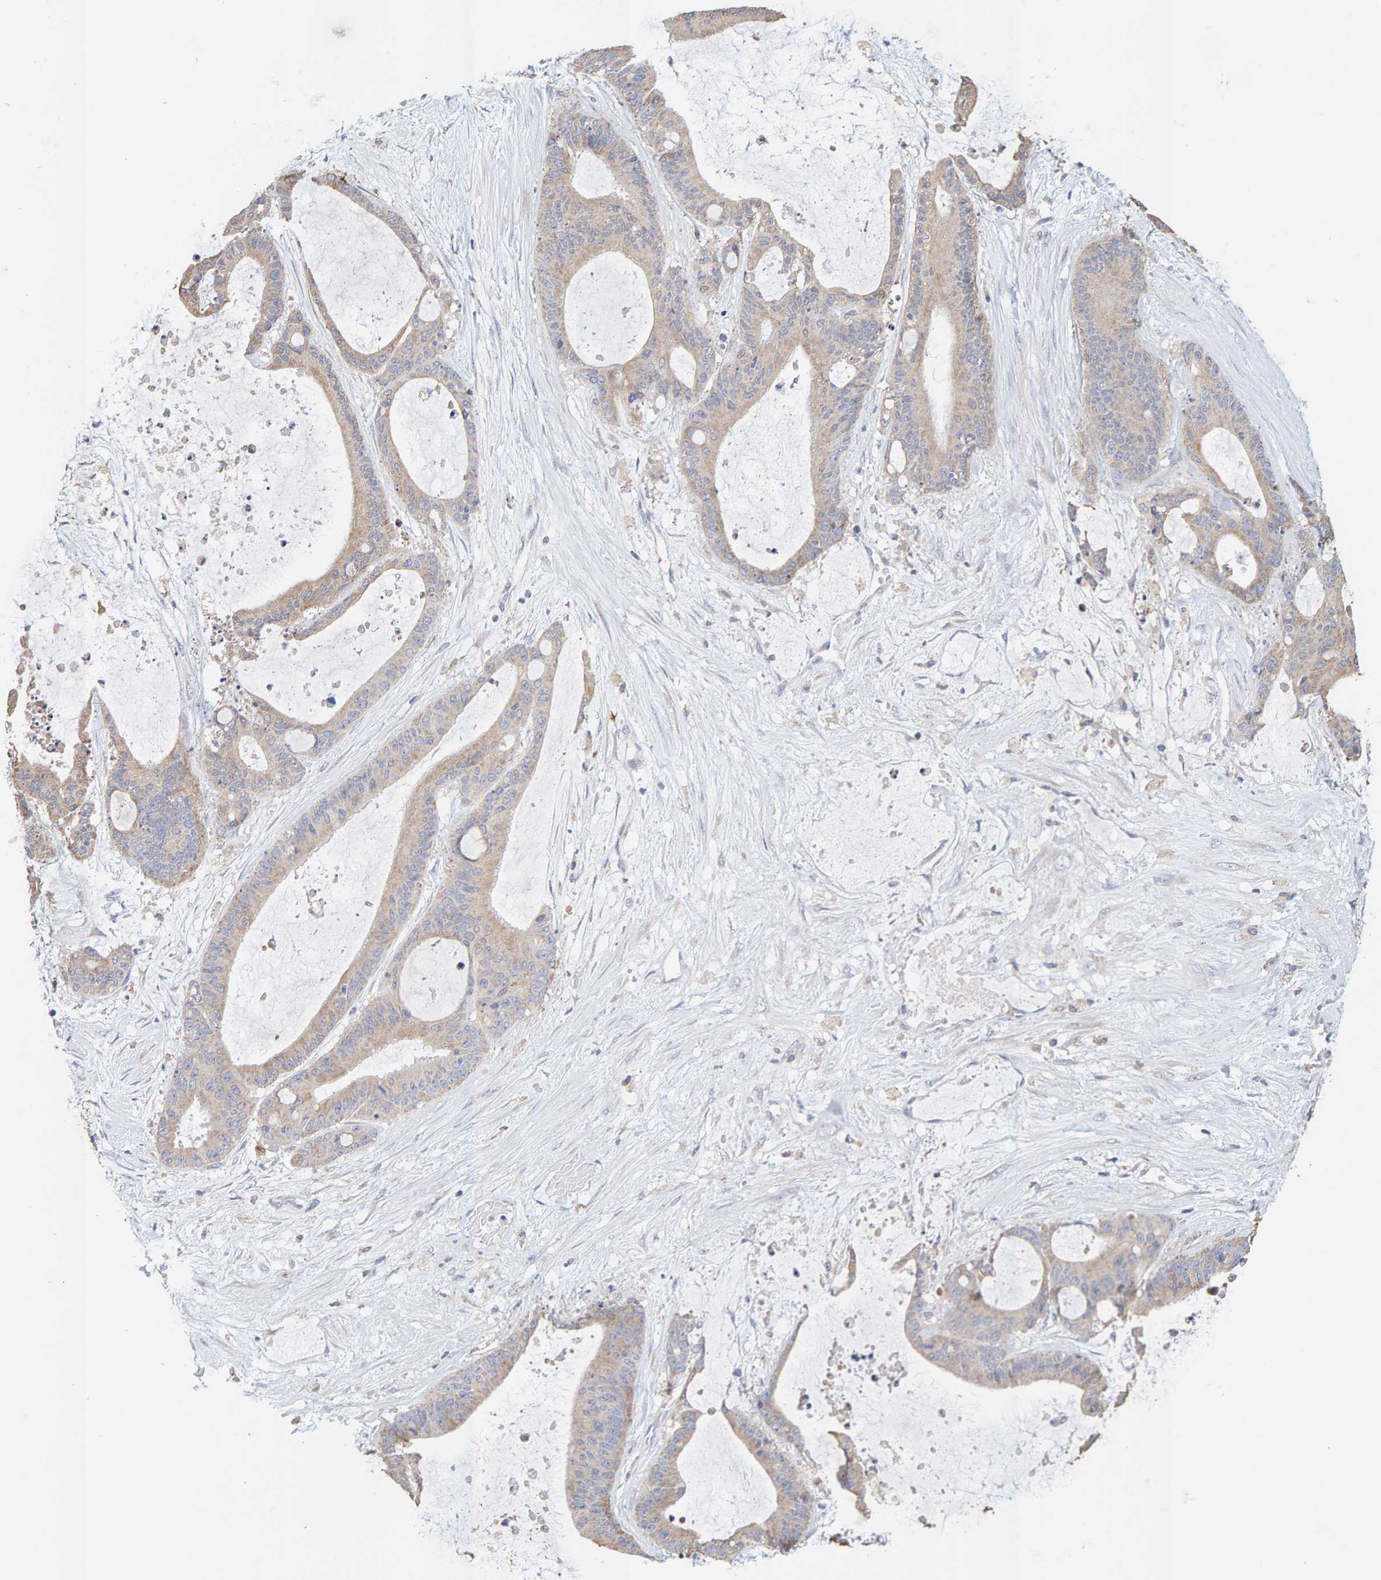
{"staining": {"intensity": "weak", "quantity": ">75%", "location": "cytoplasmic/membranous"}, "tissue": "liver cancer", "cell_type": "Tumor cells", "image_type": "cancer", "snomed": [{"axis": "morphology", "description": "Cholangiocarcinoma"}, {"axis": "topography", "description": "Liver"}], "caption": "This photomicrograph reveals IHC staining of liver cancer, with low weak cytoplasmic/membranous staining in approximately >75% of tumor cells.", "gene": "SGPL1", "patient": {"sex": "female", "age": 73}}